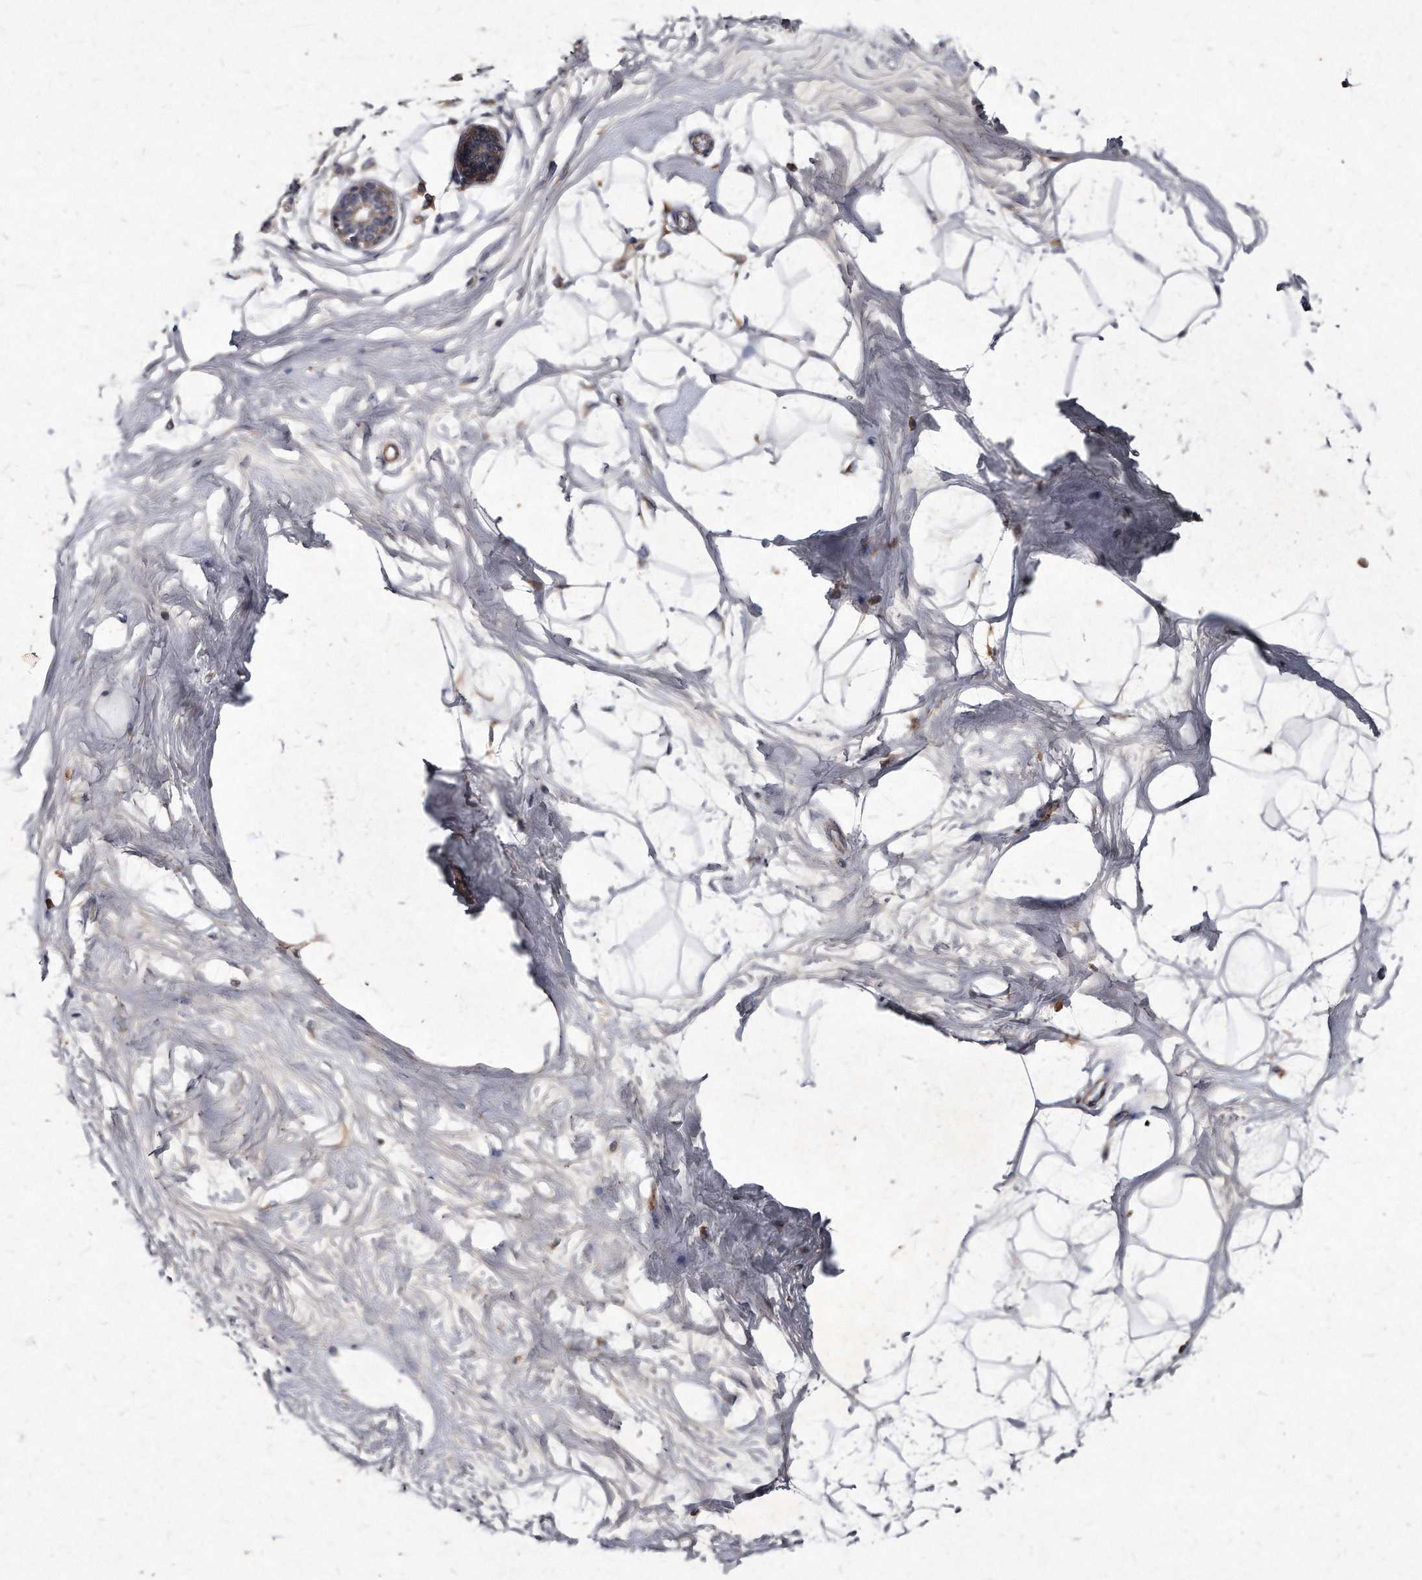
{"staining": {"intensity": "negative", "quantity": "none", "location": "none"}, "tissue": "breast", "cell_type": "Adipocytes", "image_type": "normal", "snomed": [{"axis": "morphology", "description": "Normal tissue, NOS"}, {"axis": "topography", "description": "Breast"}], "caption": "A micrograph of breast stained for a protein demonstrates no brown staining in adipocytes.", "gene": "KLHDC3", "patient": {"sex": "female", "age": 45}}